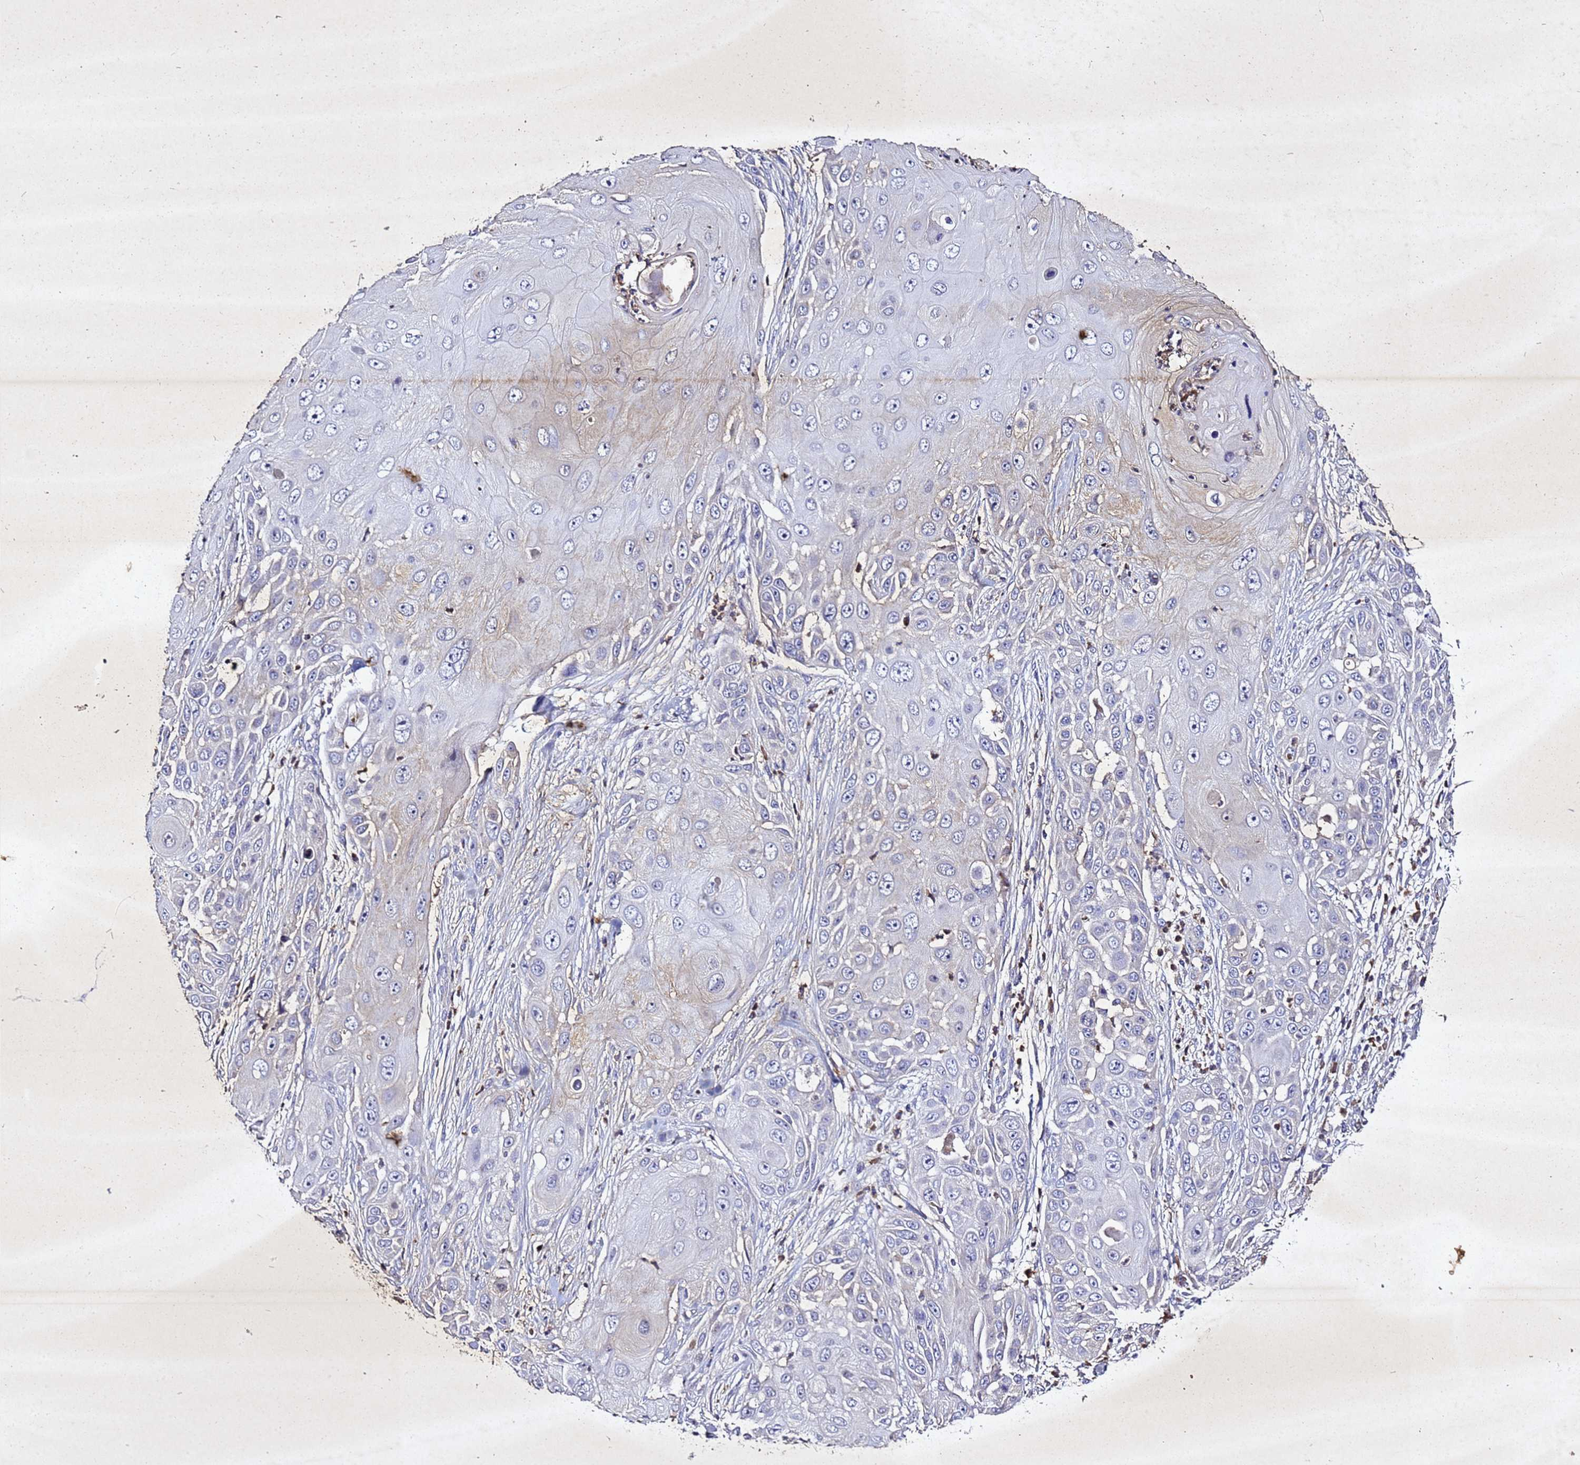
{"staining": {"intensity": "negative", "quantity": "none", "location": "none"}, "tissue": "skin cancer", "cell_type": "Tumor cells", "image_type": "cancer", "snomed": [{"axis": "morphology", "description": "Squamous cell carcinoma, NOS"}, {"axis": "topography", "description": "Skin"}], "caption": "Human skin cancer stained for a protein using immunohistochemistry displays no expression in tumor cells.", "gene": "SV2B", "patient": {"sex": "female", "age": 44}}